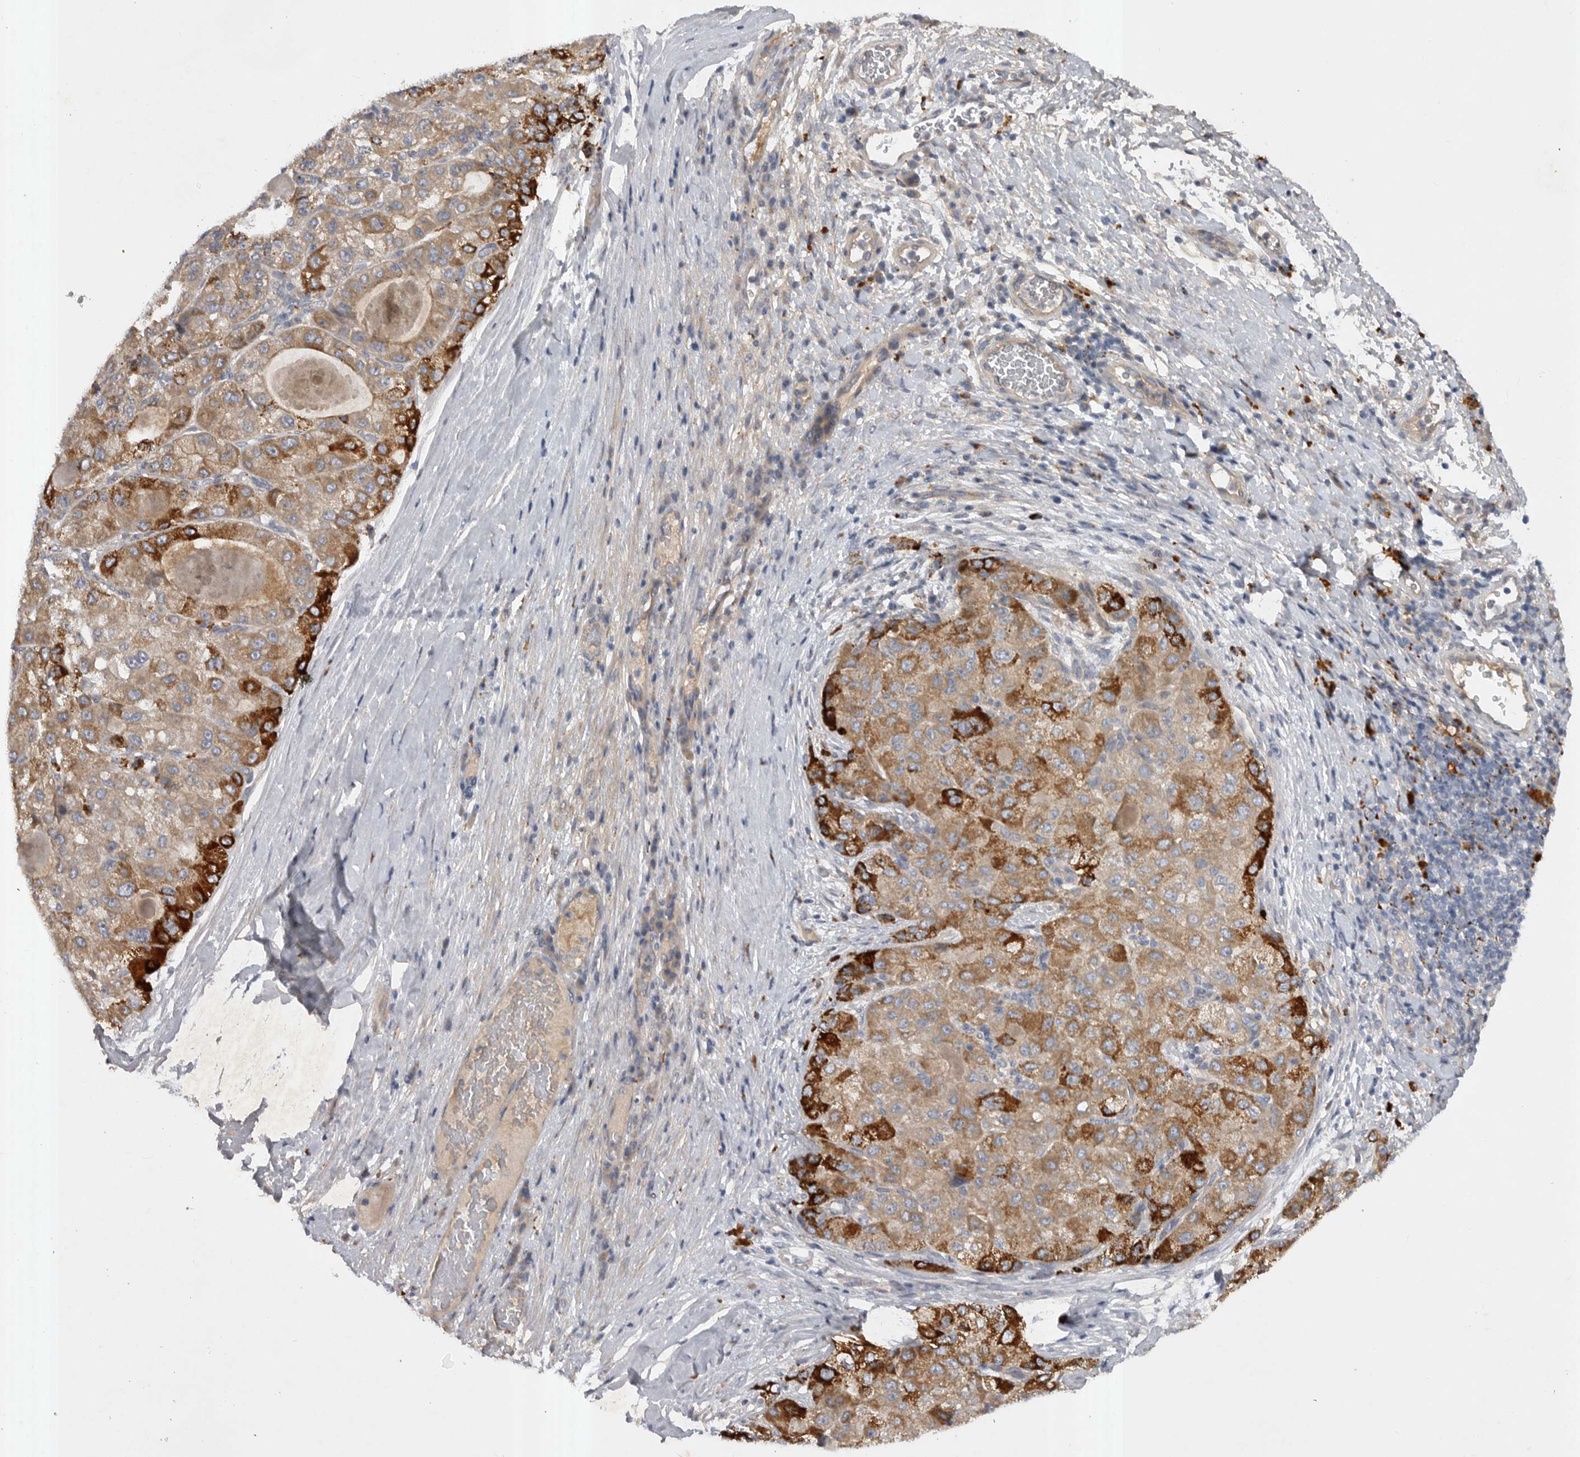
{"staining": {"intensity": "strong", "quantity": "25%-75%", "location": "cytoplasmic/membranous"}, "tissue": "liver cancer", "cell_type": "Tumor cells", "image_type": "cancer", "snomed": [{"axis": "morphology", "description": "Carcinoma, Hepatocellular, NOS"}, {"axis": "topography", "description": "Liver"}], "caption": "Human liver hepatocellular carcinoma stained with a brown dye demonstrates strong cytoplasmic/membranous positive positivity in about 25%-75% of tumor cells.", "gene": "DHDDS", "patient": {"sex": "male", "age": 80}}